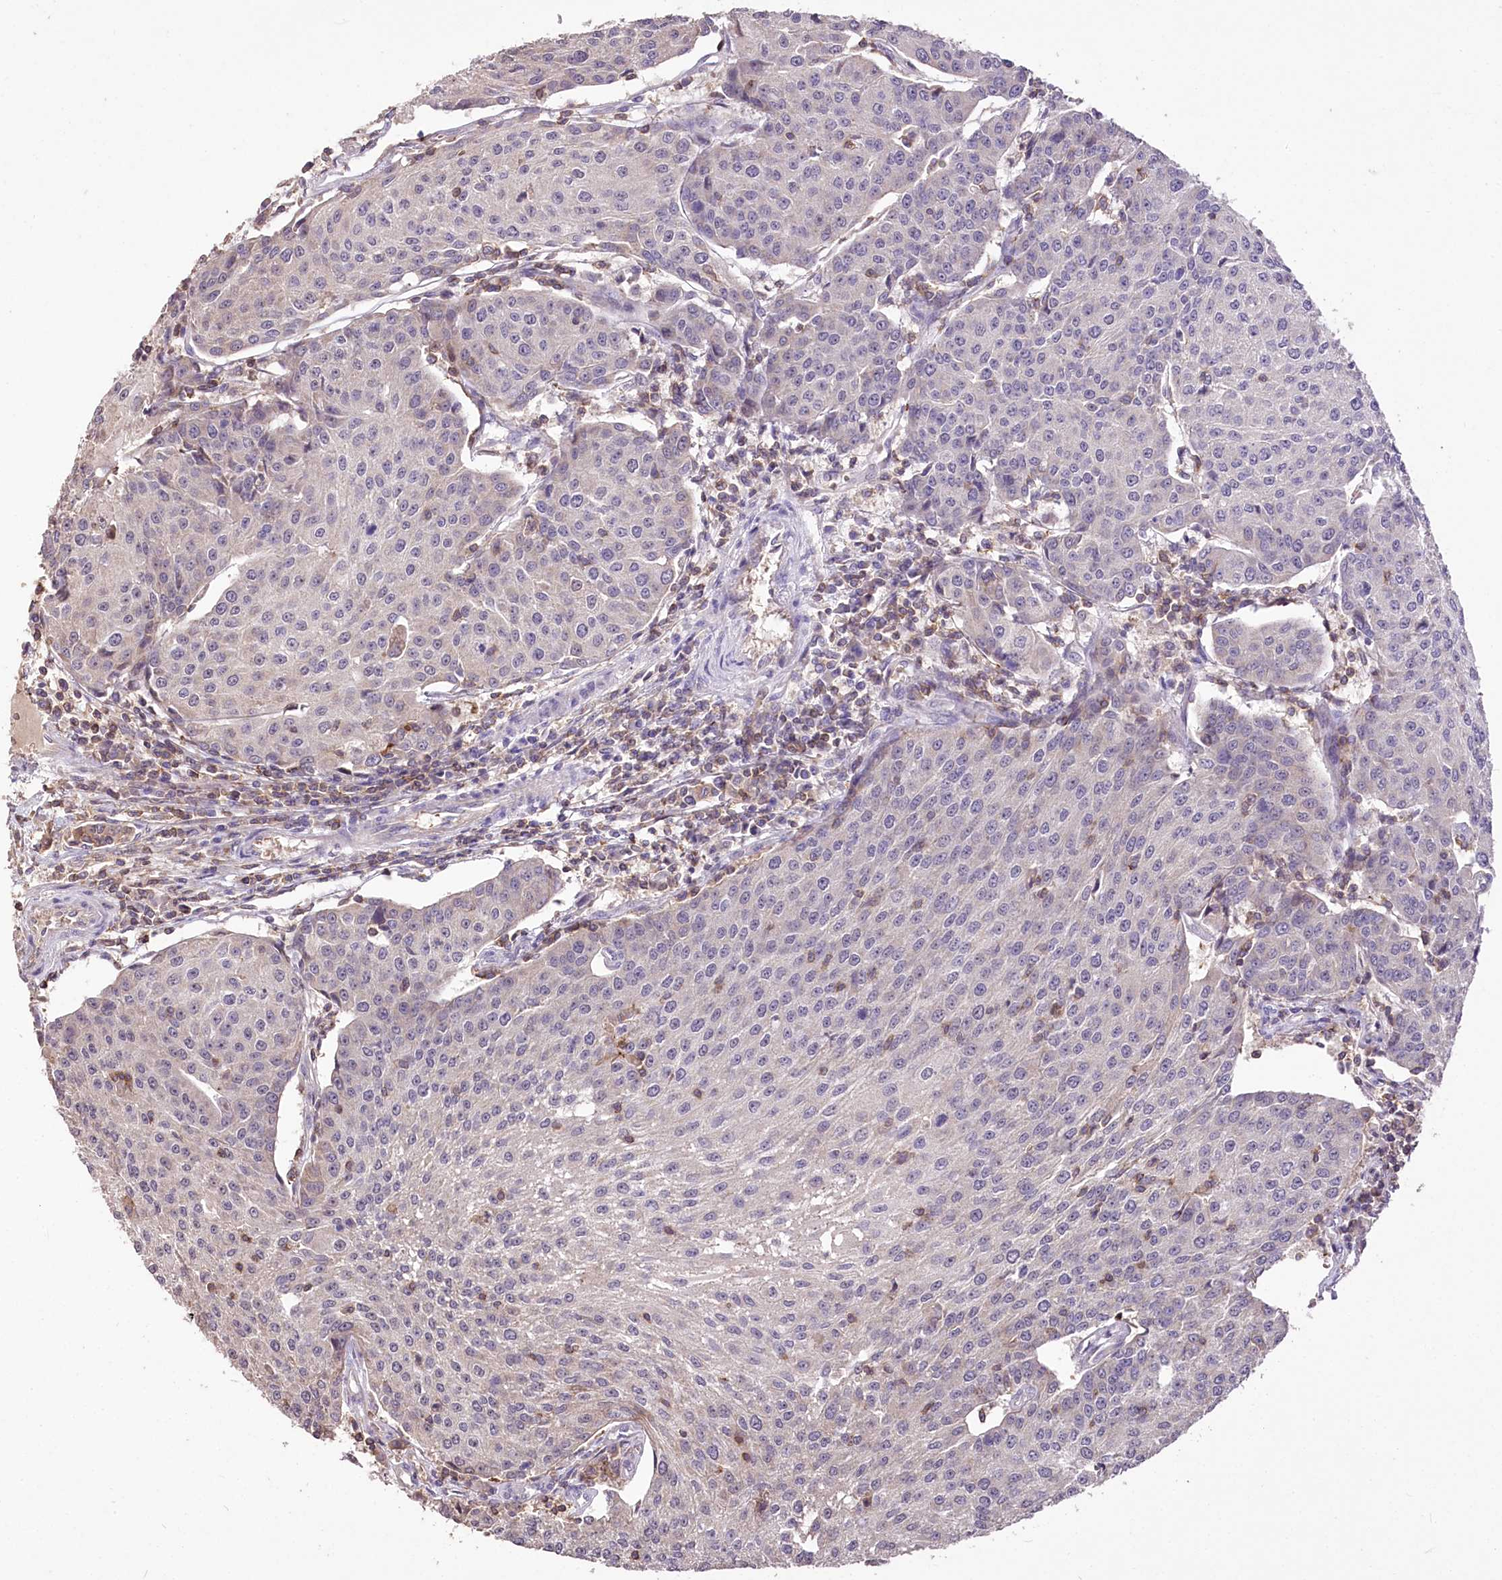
{"staining": {"intensity": "negative", "quantity": "none", "location": "none"}, "tissue": "urothelial cancer", "cell_type": "Tumor cells", "image_type": "cancer", "snomed": [{"axis": "morphology", "description": "Urothelial carcinoma, High grade"}, {"axis": "topography", "description": "Urinary bladder"}], "caption": "Immunohistochemistry (IHC) histopathology image of neoplastic tissue: urothelial cancer stained with DAB shows no significant protein expression in tumor cells. (Brightfield microscopy of DAB IHC at high magnification).", "gene": "SERGEF", "patient": {"sex": "female", "age": 85}}